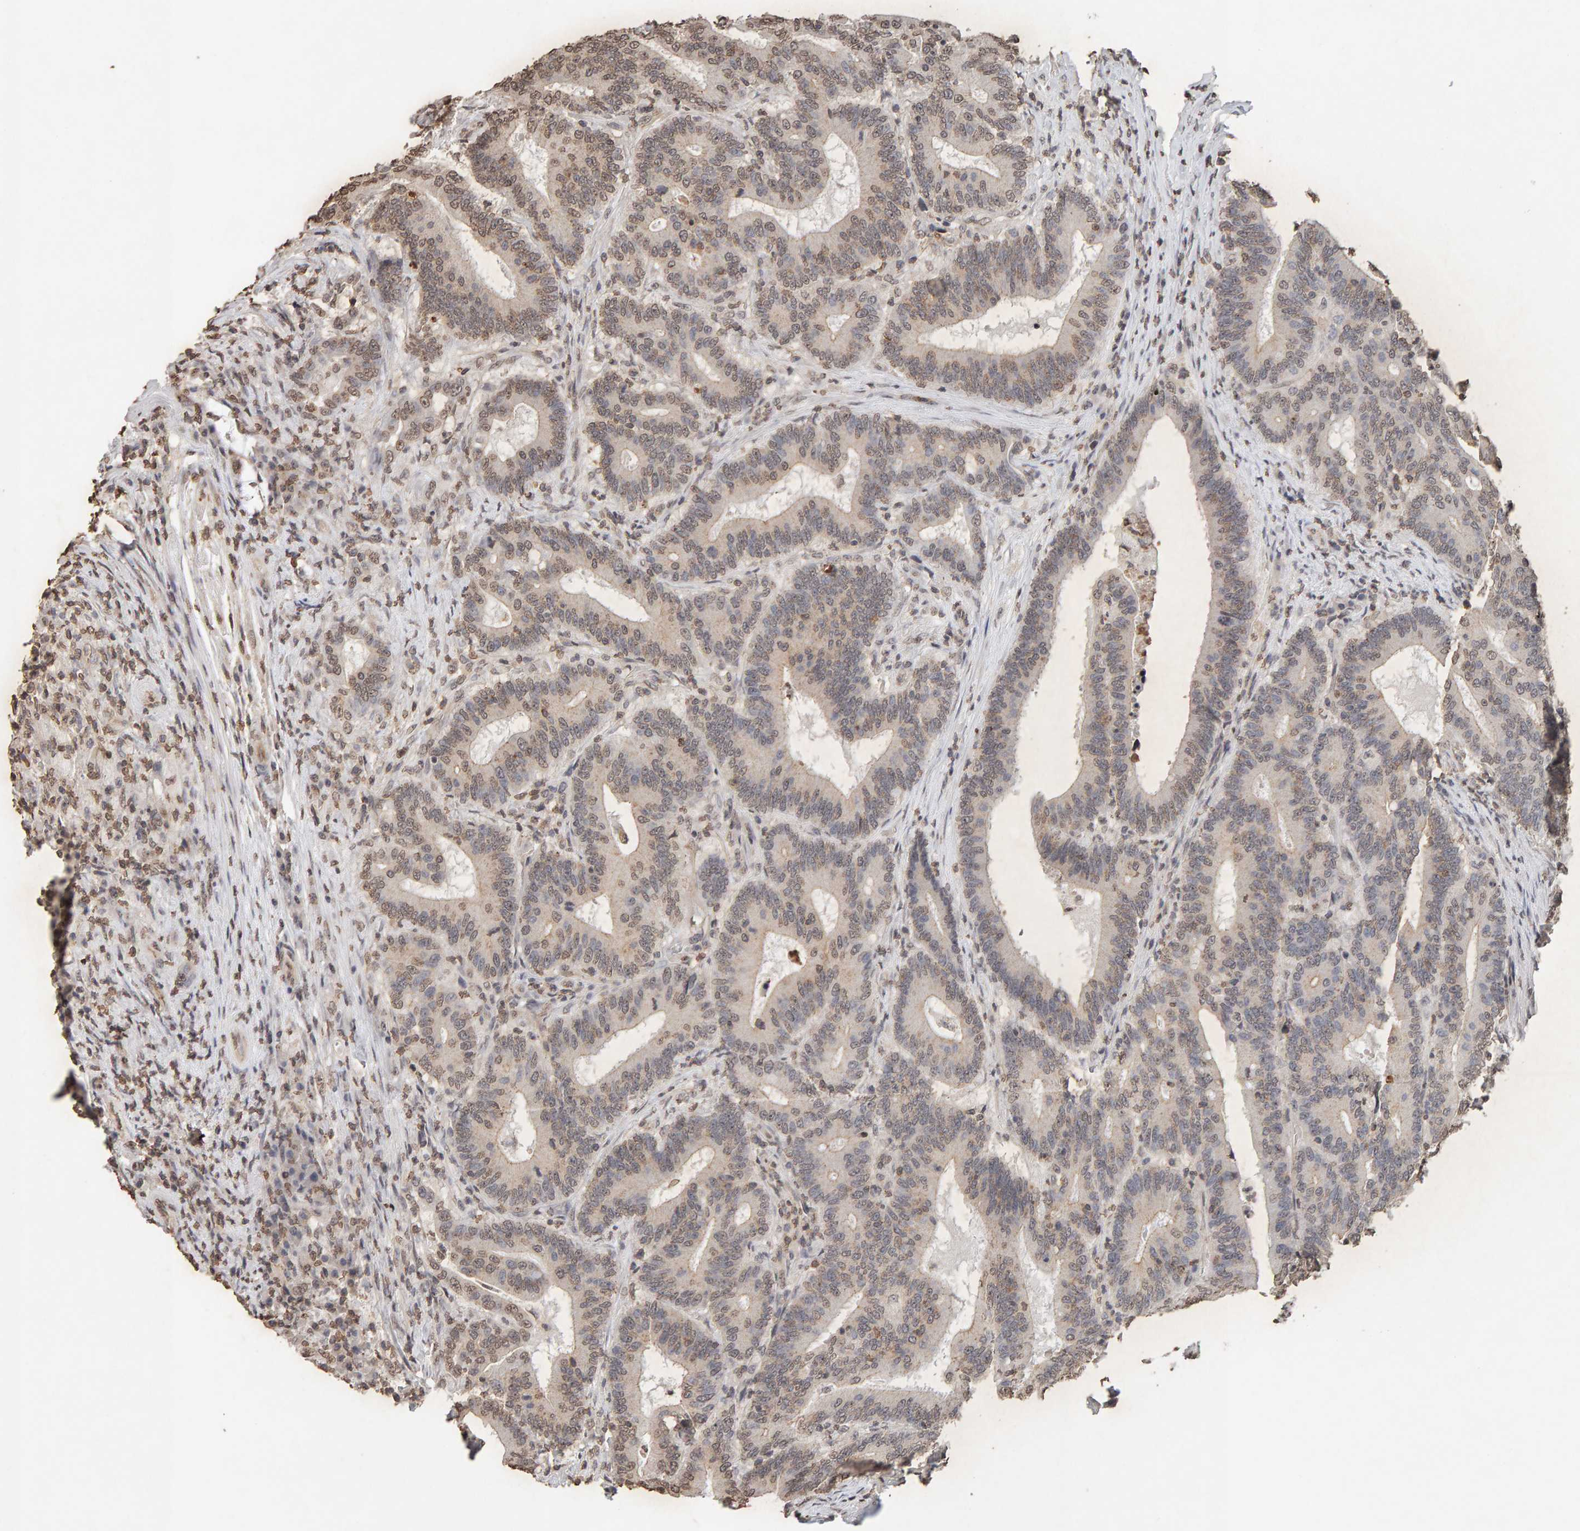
{"staining": {"intensity": "weak", "quantity": ">75%", "location": "nuclear"}, "tissue": "colorectal cancer", "cell_type": "Tumor cells", "image_type": "cancer", "snomed": [{"axis": "morphology", "description": "Adenocarcinoma, NOS"}, {"axis": "topography", "description": "Colon"}], "caption": "About >75% of tumor cells in human colorectal cancer (adenocarcinoma) demonstrate weak nuclear protein positivity as visualized by brown immunohistochemical staining.", "gene": "DNAJB5", "patient": {"sex": "female", "age": 66}}